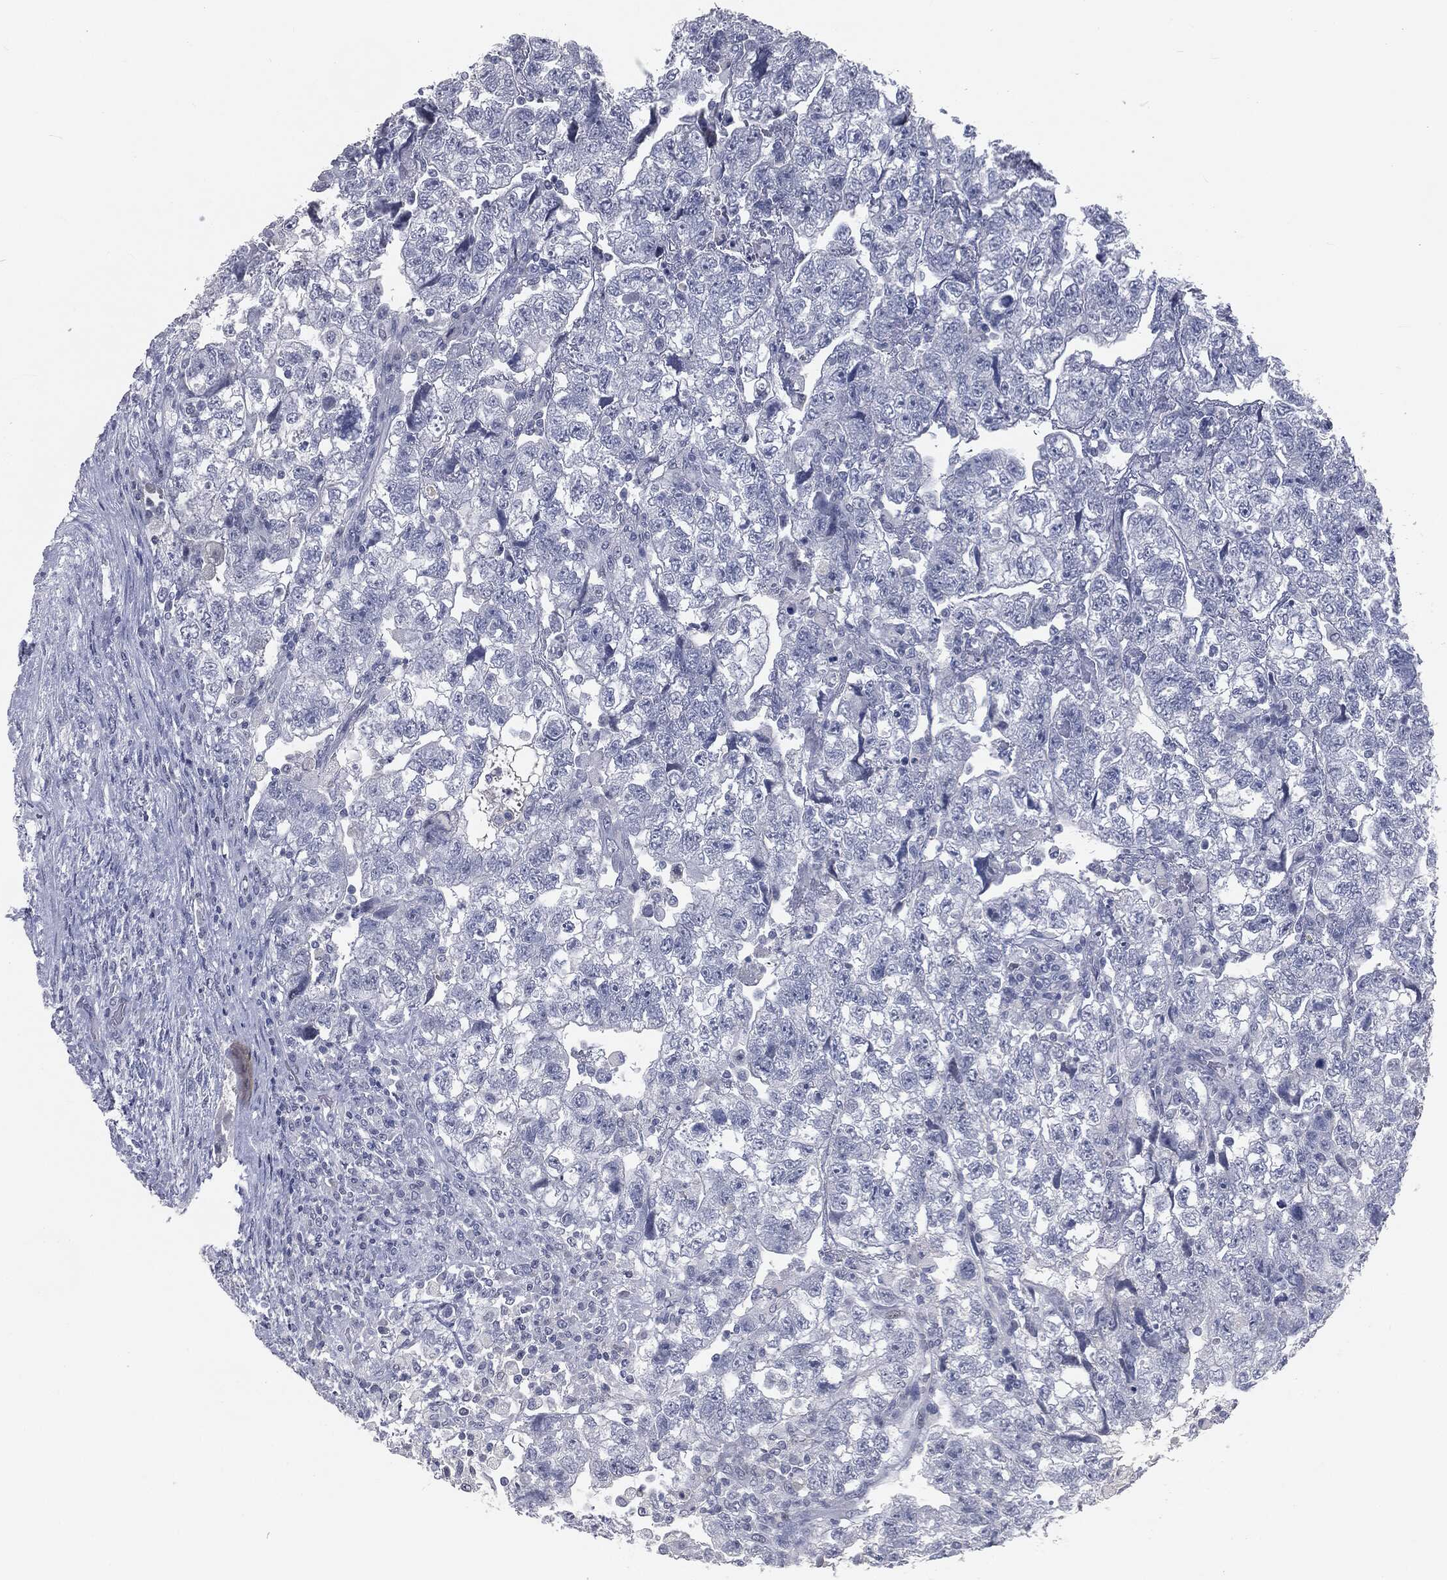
{"staining": {"intensity": "negative", "quantity": "none", "location": "none"}, "tissue": "testis cancer", "cell_type": "Tumor cells", "image_type": "cancer", "snomed": [{"axis": "morphology", "description": "Normal tissue, NOS"}, {"axis": "morphology", "description": "Carcinoma, Embryonal, NOS"}, {"axis": "topography", "description": "Testis"}], "caption": "The photomicrograph demonstrates no significant expression in tumor cells of testis cancer (embryonal carcinoma).", "gene": "PRAME", "patient": {"sex": "male", "age": 36}}